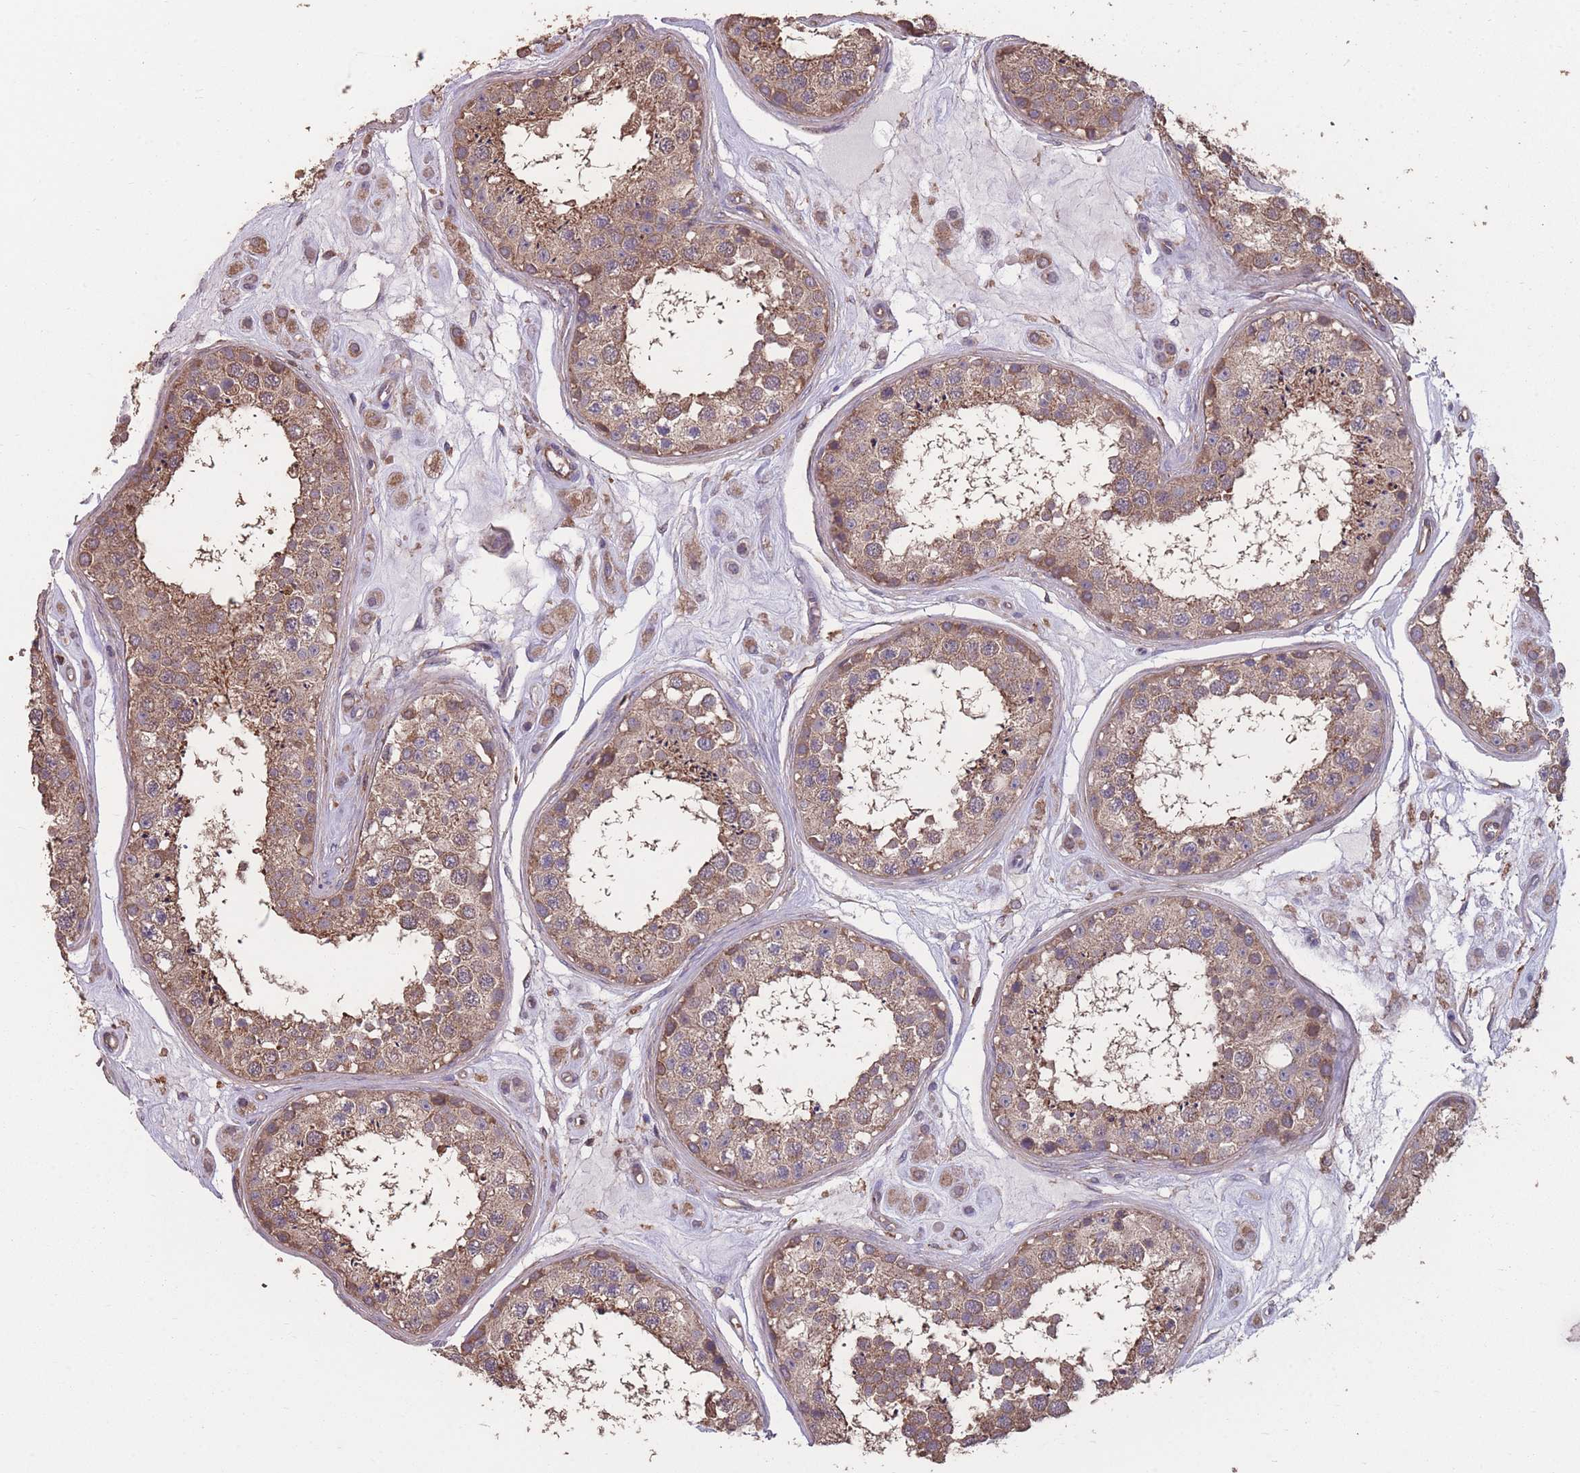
{"staining": {"intensity": "moderate", "quantity": ">75%", "location": "cytoplasmic/membranous"}, "tissue": "testis", "cell_type": "Cells in seminiferous ducts", "image_type": "normal", "snomed": [{"axis": "morphology", "description": "Normal tissue, NOS"}, {"axis": "topography", "description": "Testis"}], "caption": "A high-resolution image shows IHC staining of normal testis, which shows moderate cytoplasmic/membranous staining in about >75% of cells in seminiferous ducts. The protein is stained brown, and the nuclei are stained in blue (DAB IHC with brightfield microscopy, high magnification).", "gene": "NUDT21", "patient": {"sex": "male", "age": 25}}